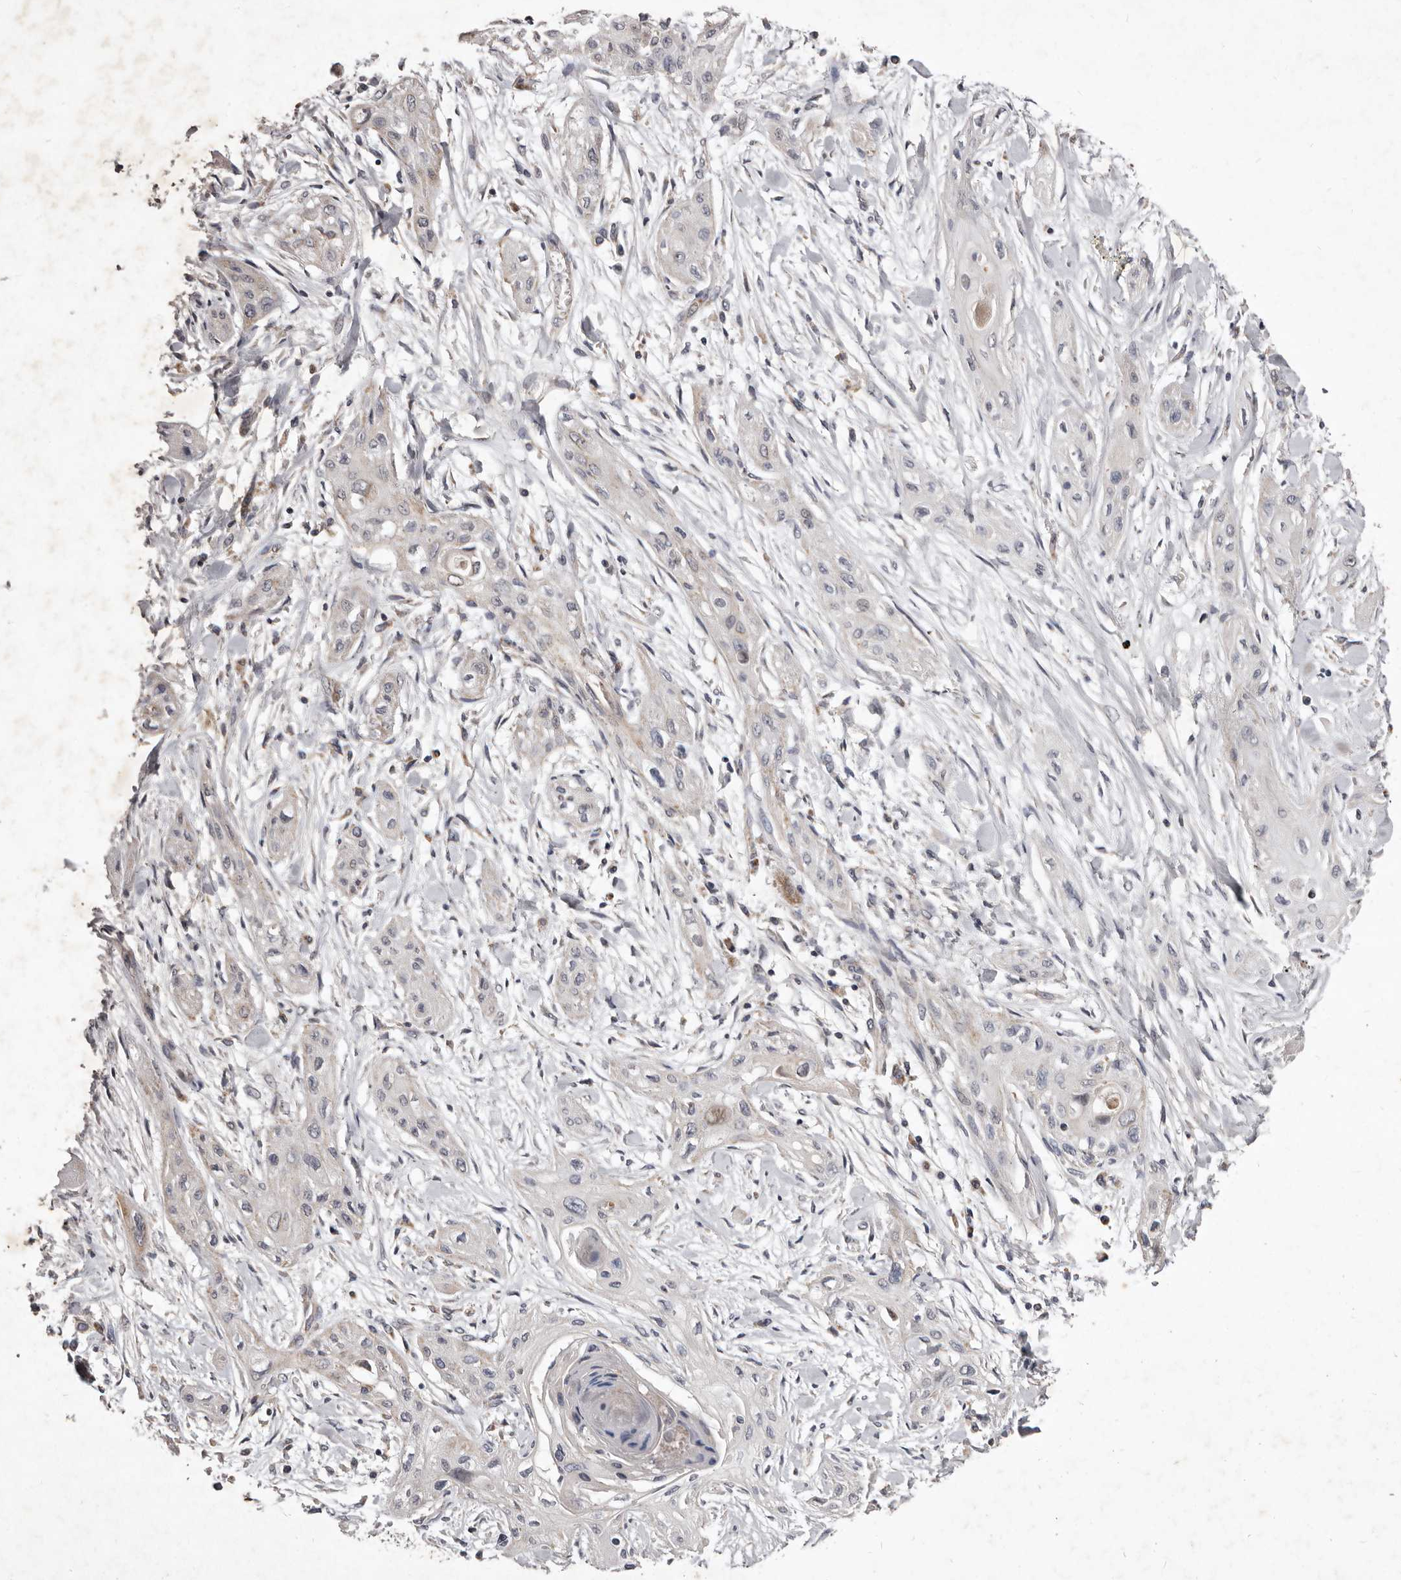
{"staining": {"intensity": "negative", "quantity": "none", "location": "none"}, "tissue": "lung cancer", "cell_type": "Tumor cells", "image_type": "cancer", "snomed": [{"axis": "morphology", "description": "Squamous cell carcinoma, NOS"}, {"axis": "topography", "description": "Lung"}], "caption": "The immunohistochemistry (IHC) histopathology image has no significant staining in tumor cells of lung cancer tissue.", "gene": "CXCL14", "patient": {"sex": "female", "age": 47}}